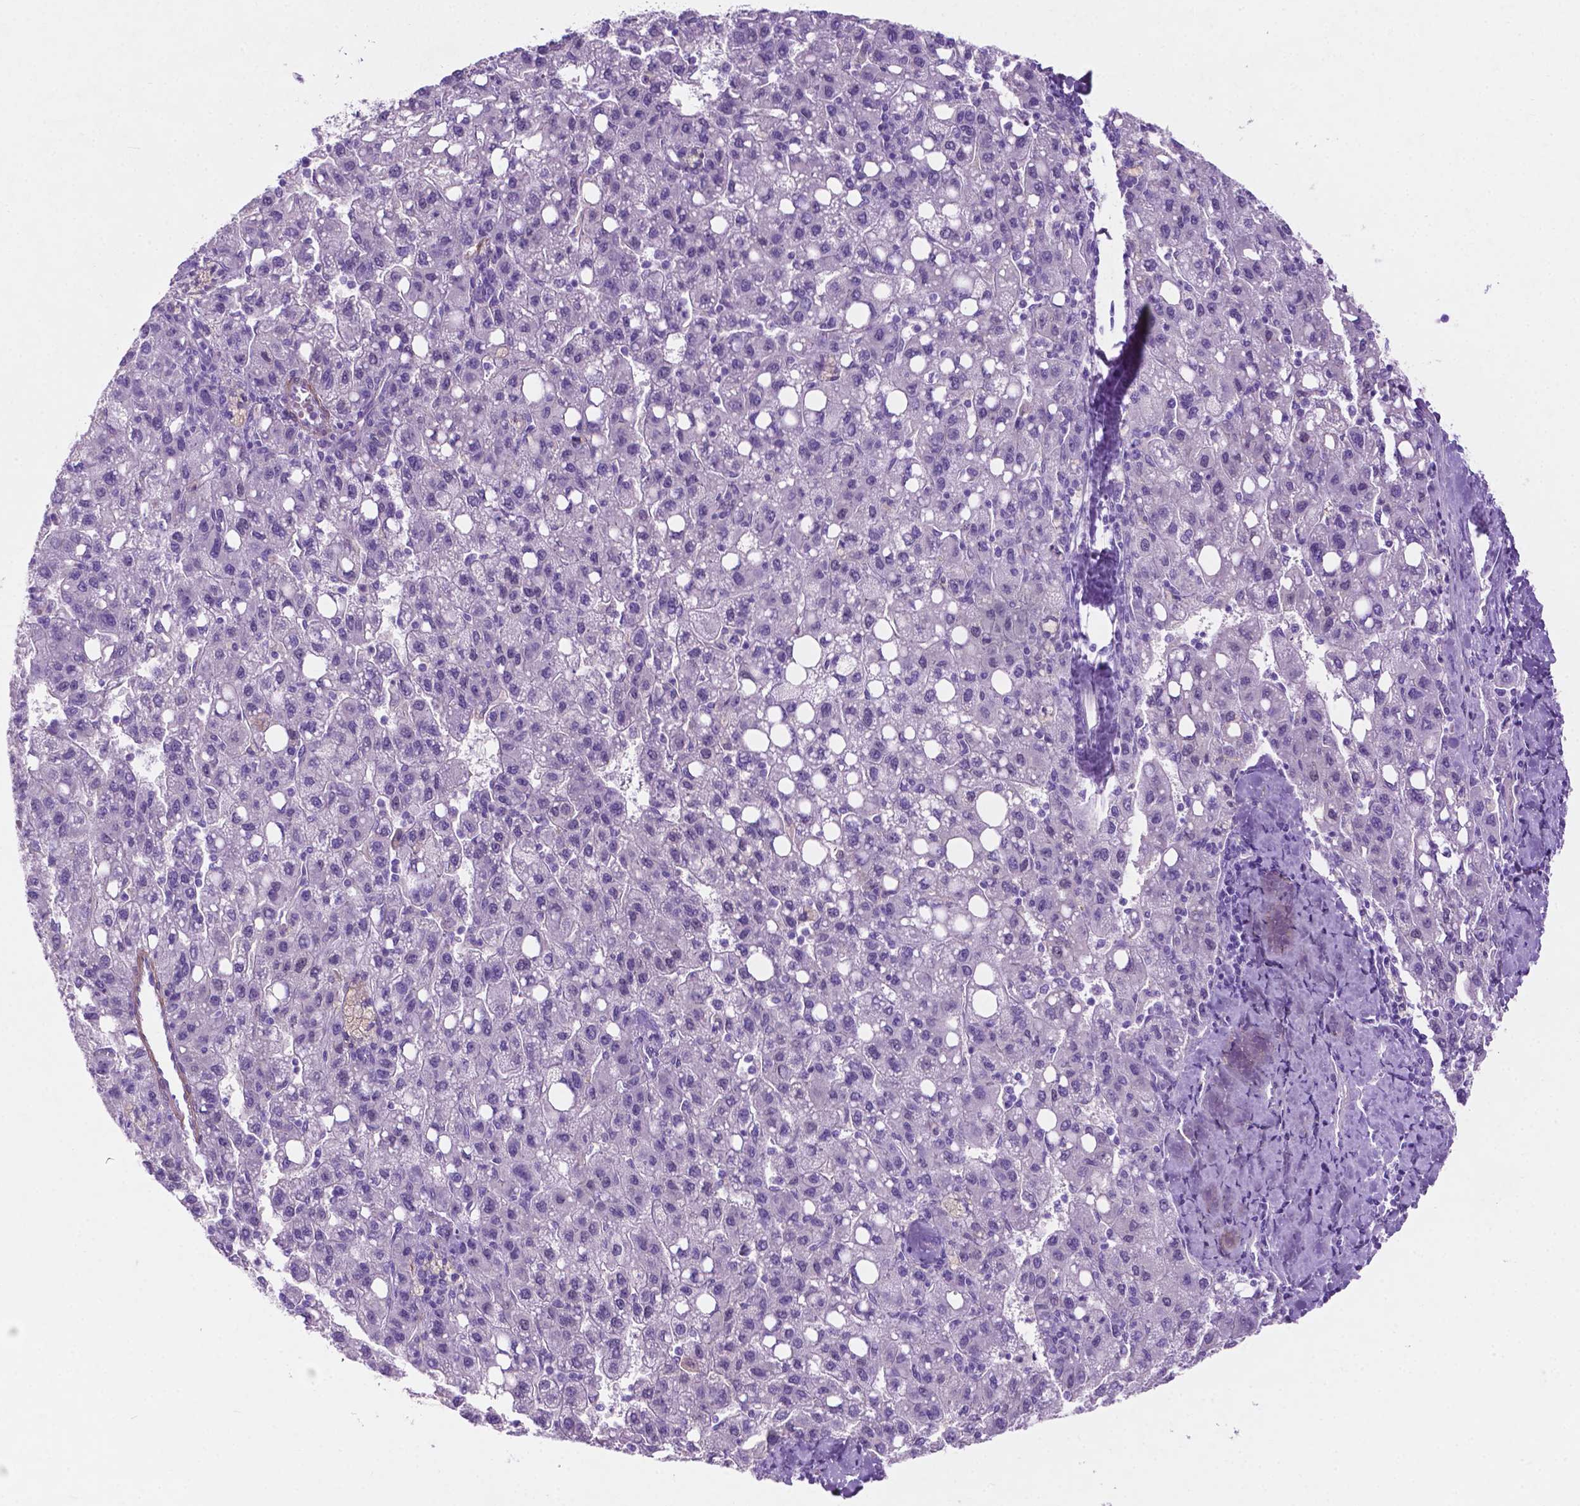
{"staining": {"intensity": "negative", "quantity": "none", "location": "none"}, "tissue": "liver cancer", "cell_type": "Tumor cells", "image_type": "cancer", "snomed": [{"axis": "morphology", "description": "Carcinoma, Hepatocellular, NOS"}, {"axis": "topography", "description": "Liver"}], "caption": "Immunohistochemistry histopathology image of neoplastic tissue: human liver cancer (hepatocellular carcinoma) stained with DAB exhibits no significant protein expression in tumor cells.", "gene": "ASPG", "patient": {"sex": "female", "age": 82}}